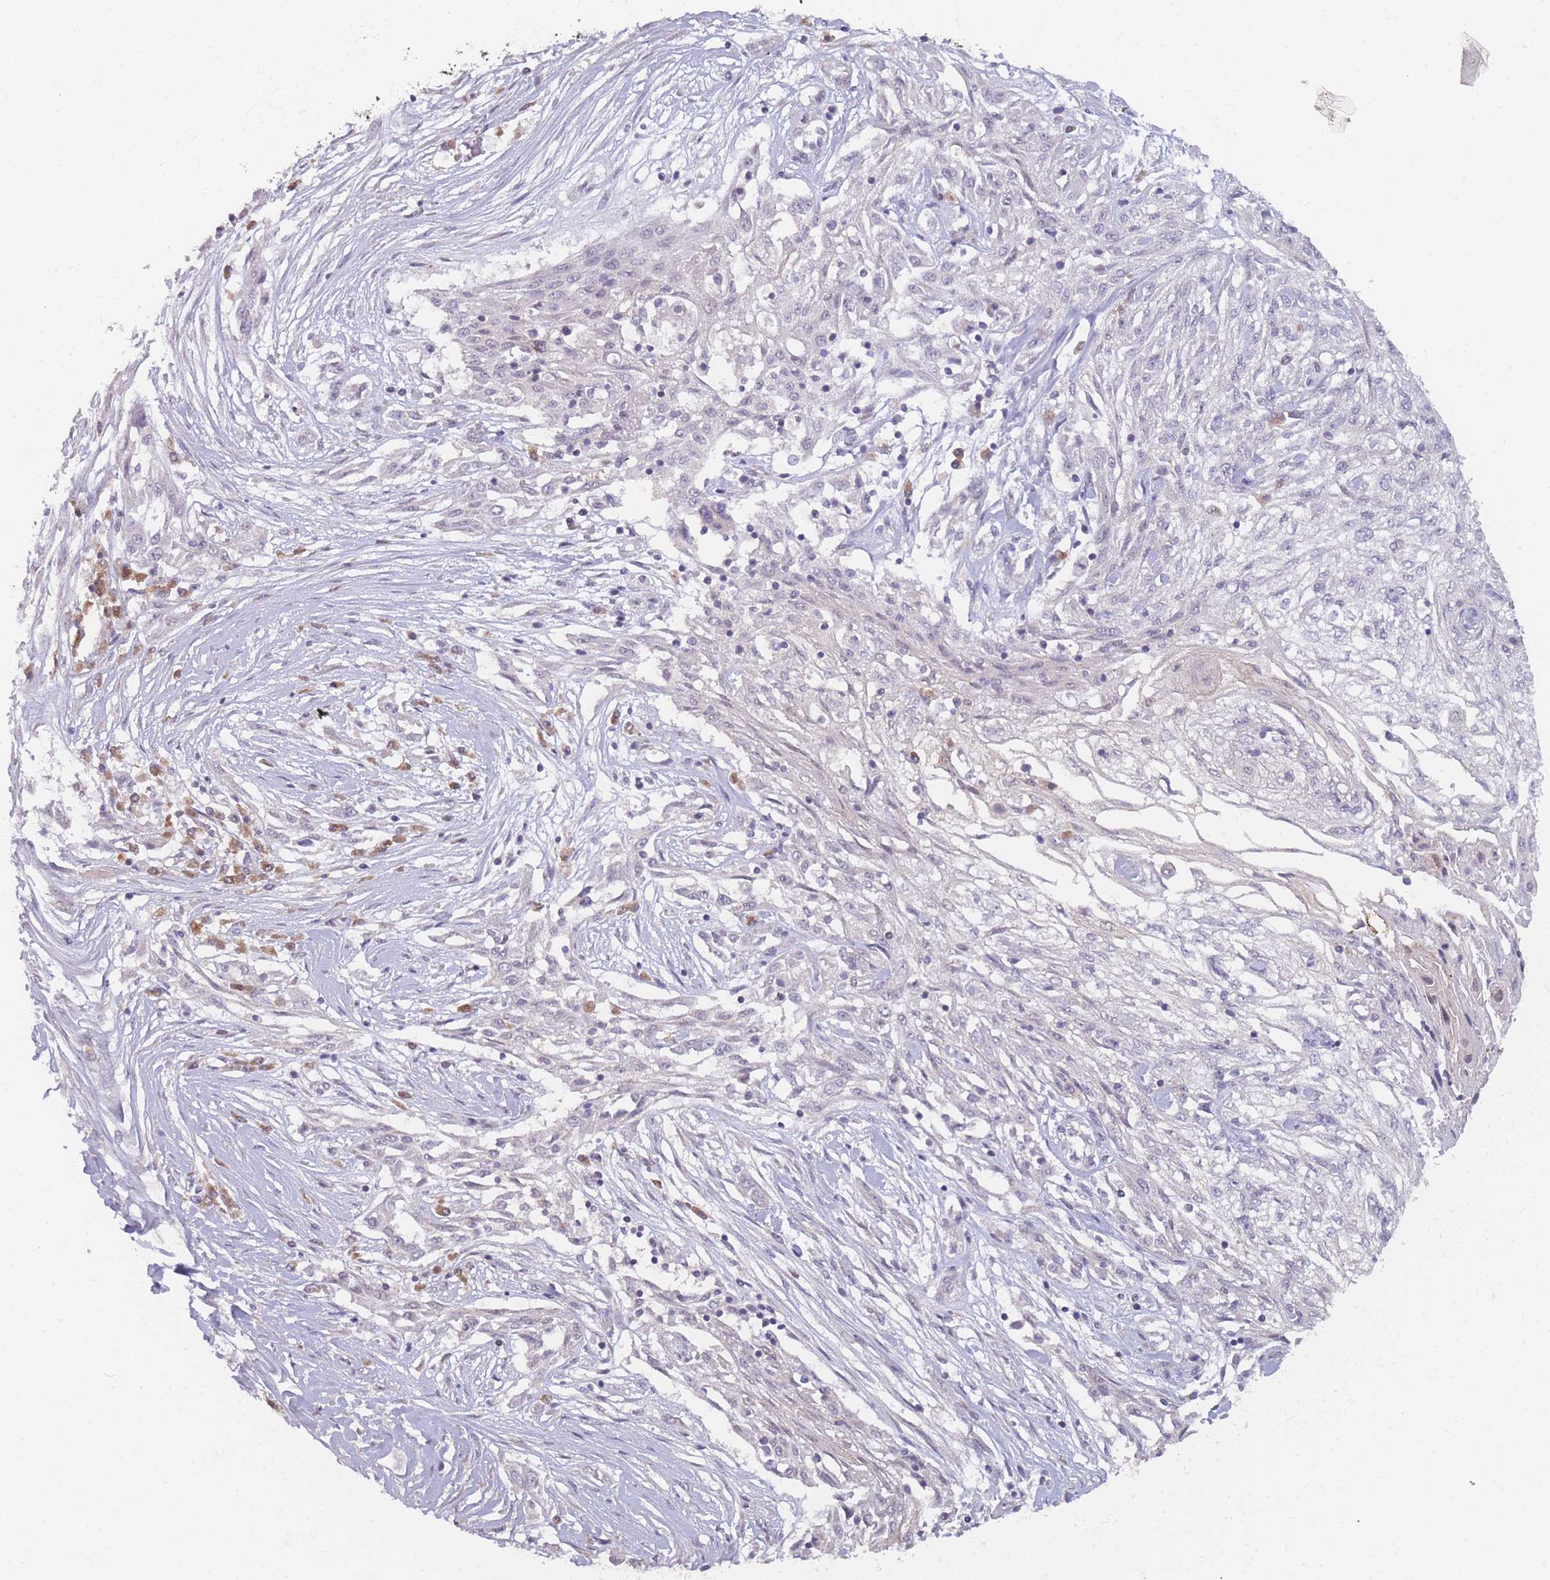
{"staining": {"intensity": "negative", "quantity": "none", "location": "none"}, "tissue": "skin cancer", "cell_type": "Tumor cells", "image_type": "cancer", "snomed": [{"axis": "morphology", "description": "Squamous cell carcinoma, NOS"}, {"axis": "morphology", "description": "Squamous cell carcinoma, metastatic, NOS"}, {"axis": "topography", "description": "Skin"}, {"axis": "topography", "description": "Lymph node"}], "caption": "There is no significant staining in tumor cells of squamous cell carcinoma (skin). (DAB (3,3'-diaminobenzidine) IHC with hematoxylin counter stain).", "gene": "MRI1", "patient": {"sex": "male", "age": 75}}